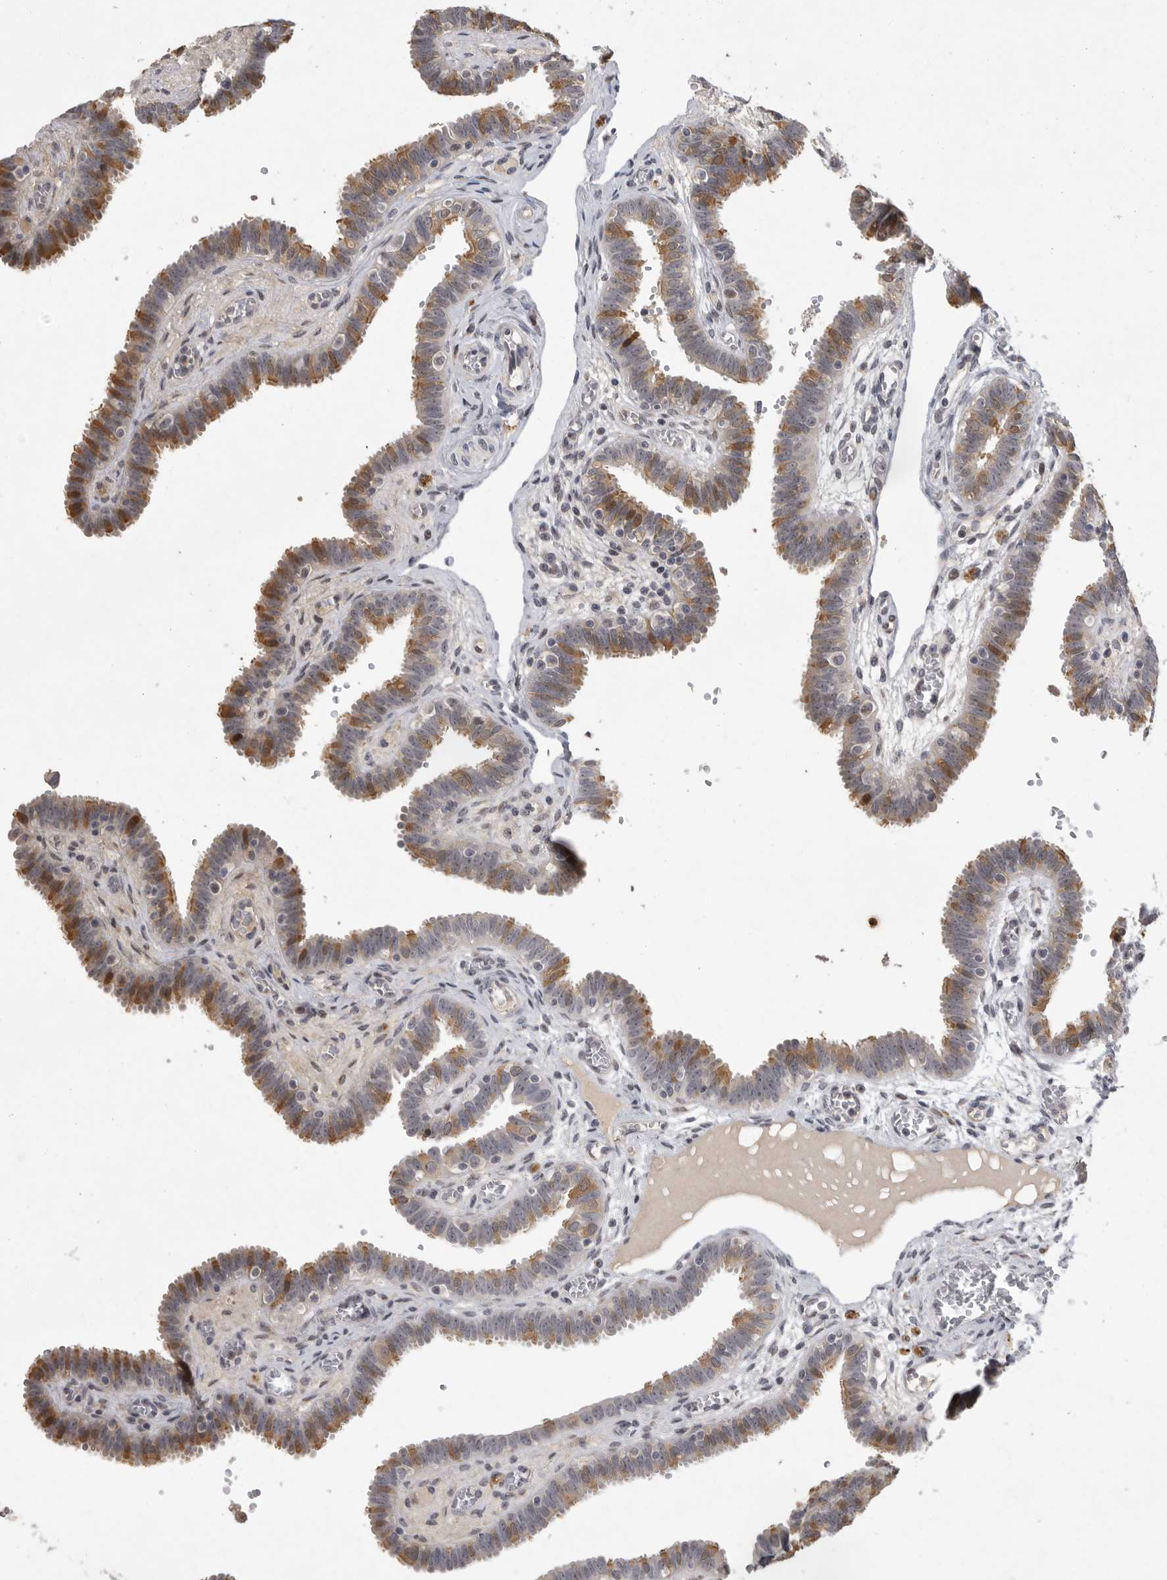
{"staining": {"intensity": "moderate", "quantity": ">75%", "location": "cytoplasmic/membranous"}, "tissue": "fallopian tube", "cell_type": "Glandular cells", "image_type": "normal", "snomed": [{"axis": "morphology", "description": "Normal tissue, NOS"}, {"axis": "topography", "description": "Fallopian tube"}, {"axis": "topography", "description": "Placenta"}], "caption": "DAB (3,3'-diaminobenzidine) immunohistochemical staining of normal fallopian tube demonstrates moderate cytoplasmic/membranous protein staining in approximately >75% of glandular cells.", "gene": "MAN2A1", "patient": {"sex": "female", "age": 32}}